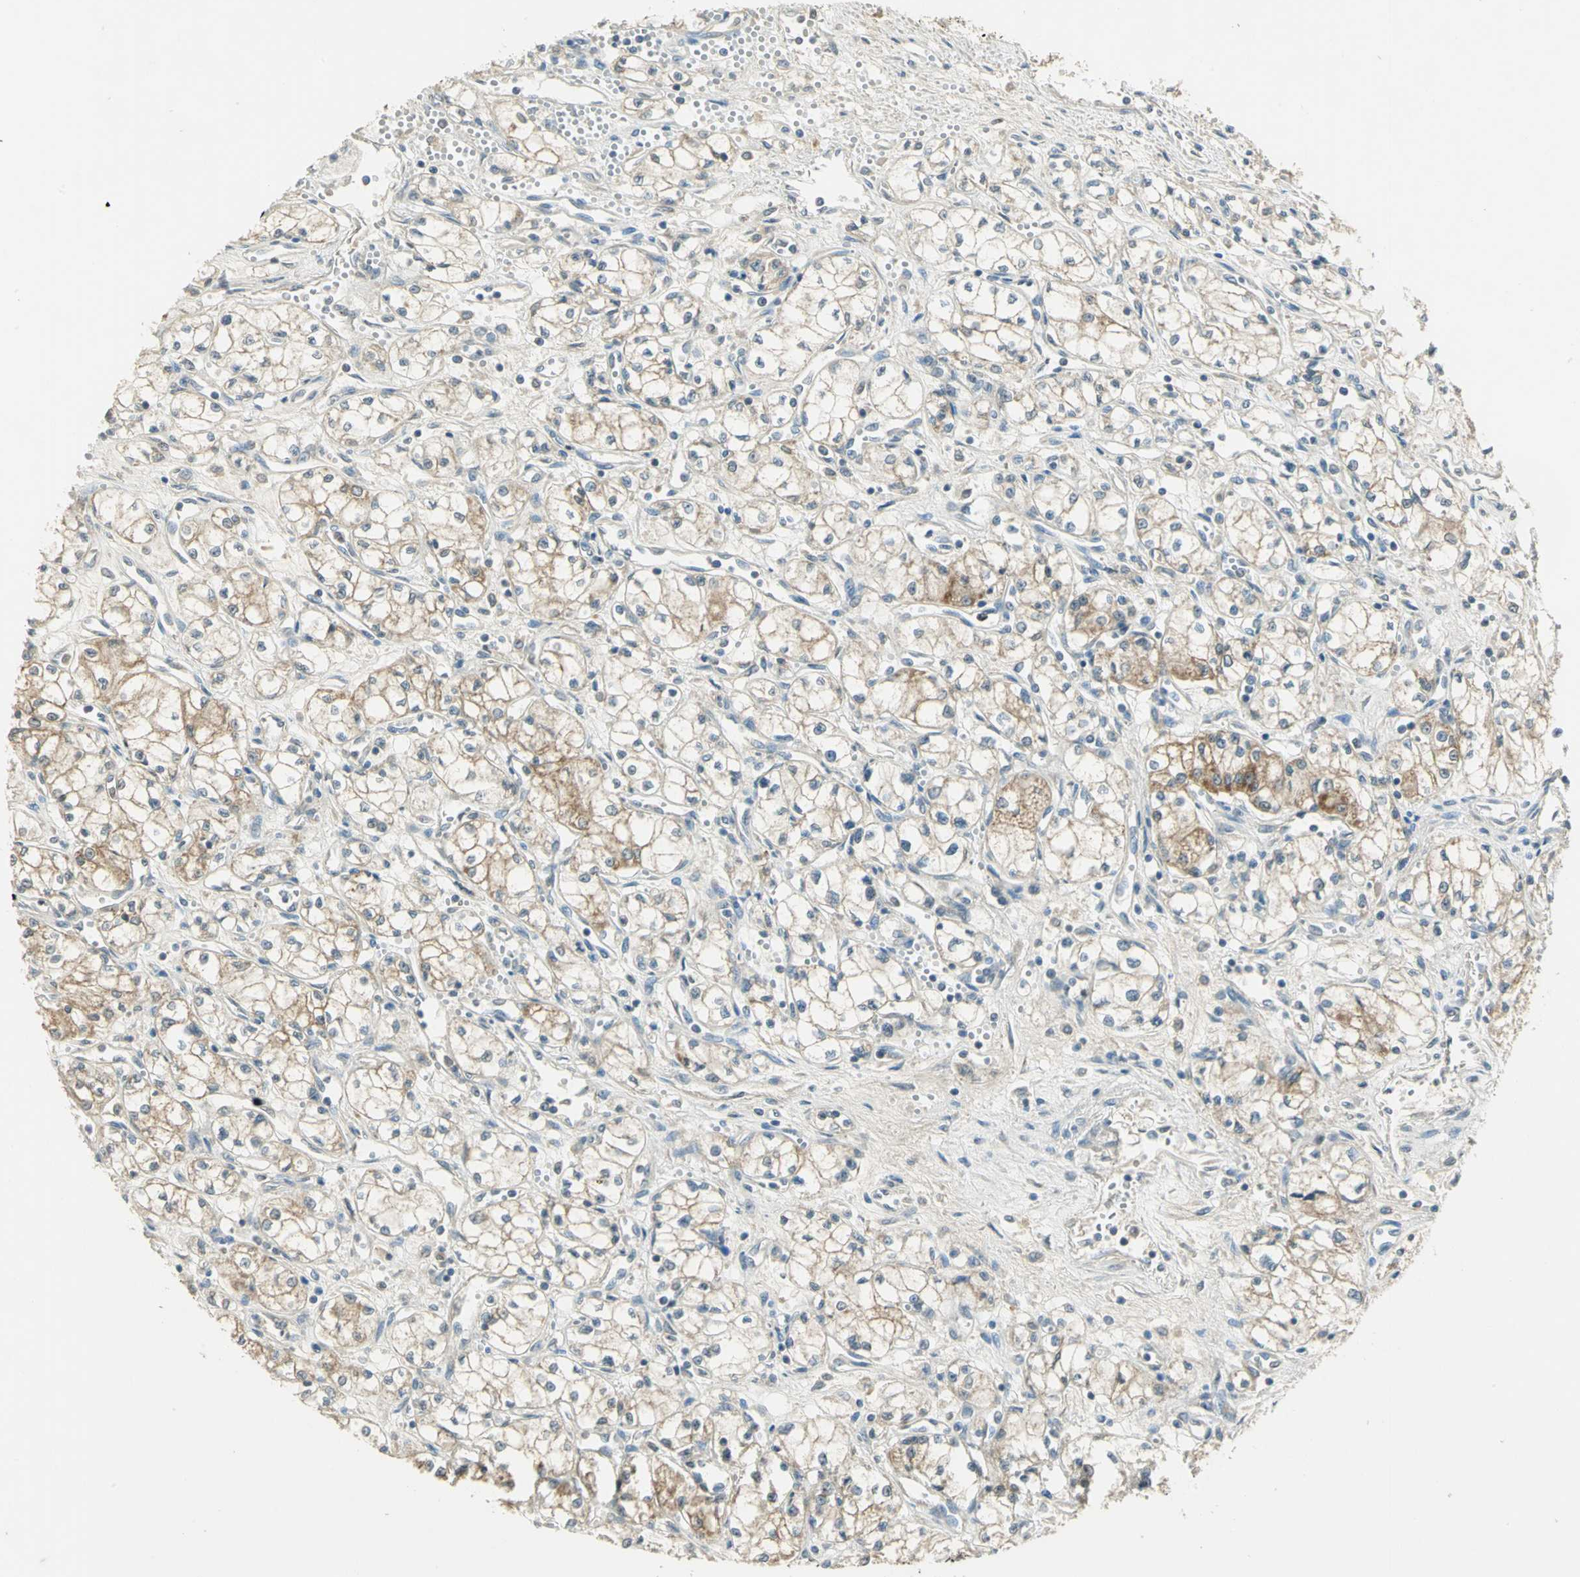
{"staining": {"intensity": "moderate", "quantity": "25%-75%", "location": "cytoplasmic/membranous"}, "tissue": "renal cancer", "cell_type": "Tumor cells", "image_type": "cancer", "snomed": [{"axis": "morphology", "description": "Normal tissue, NOS"}, {"axis": "morphology", "description": "Adenocarcinoma, NOS"}, {"axis": "topography", "description": "Kidney"}], "caption": "IHC image of renal cancer (adenocarcinoma) stained for a protein (brown), which exhibits medium levels of moderate cytoplasmic/membranous staining in approximately 25%-75% of tumor cells.", "gene": "BIRC2", "patient": {"sex": "male", "age": 59}}